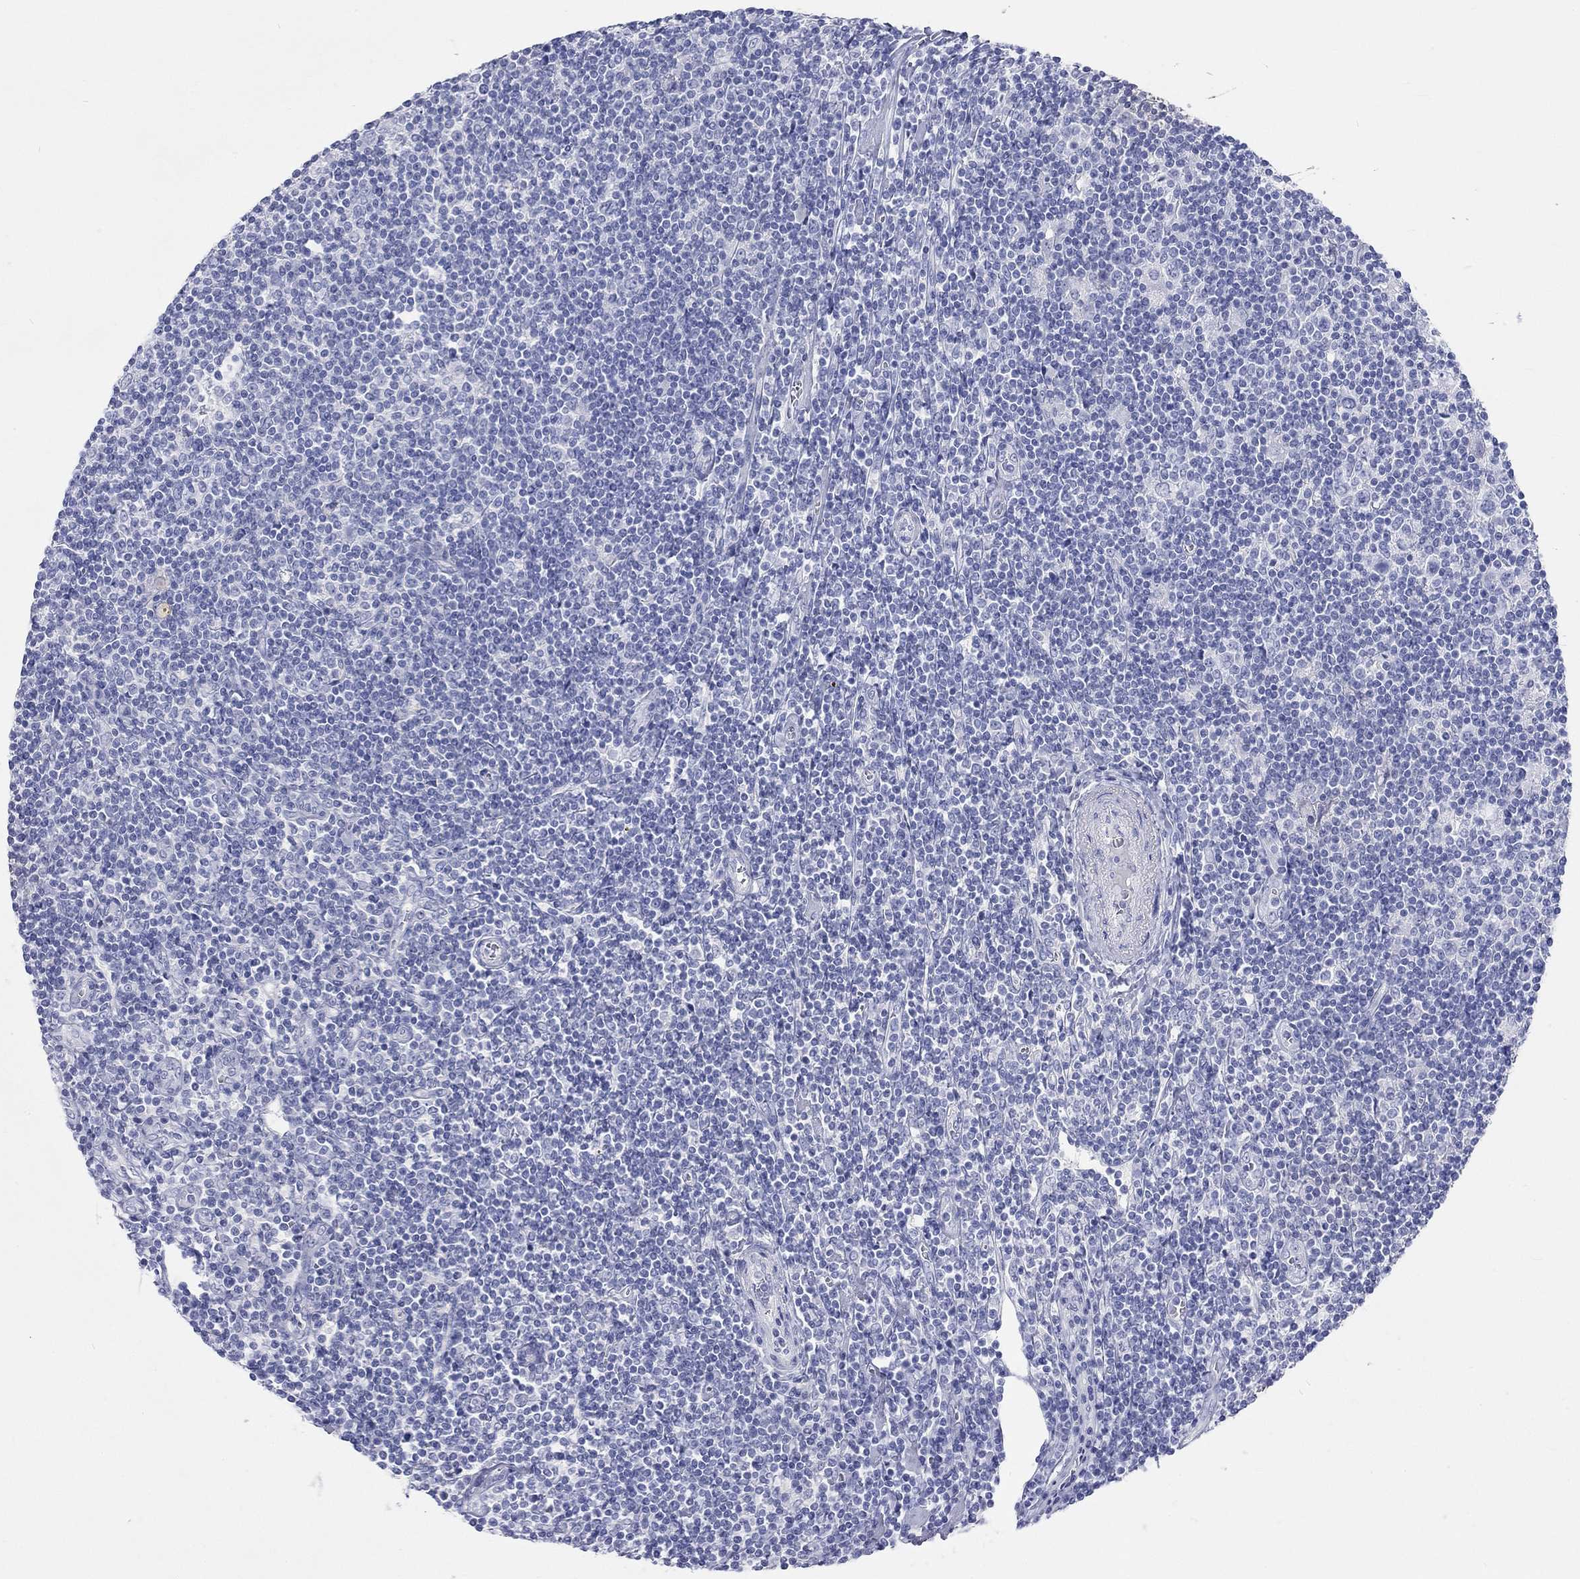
{"staining": {"intensity": "negative", "quantity": "none", "location": "none"}, "tissue": "lymphoma", "cell_type": "Tumor cells", "image_type": "cancer", "snomed": [{"axis": "morphology", "description": "Hodgkin's disease, NOS"}, {"axis": "topography", "description": "Lymph node"}], "caption": "Protein analysis of Hodgkin's disease reveals no significant expression in tumor cells.", "gene": "SPATA9", "patient": {"sex": "male", "age": 40}}